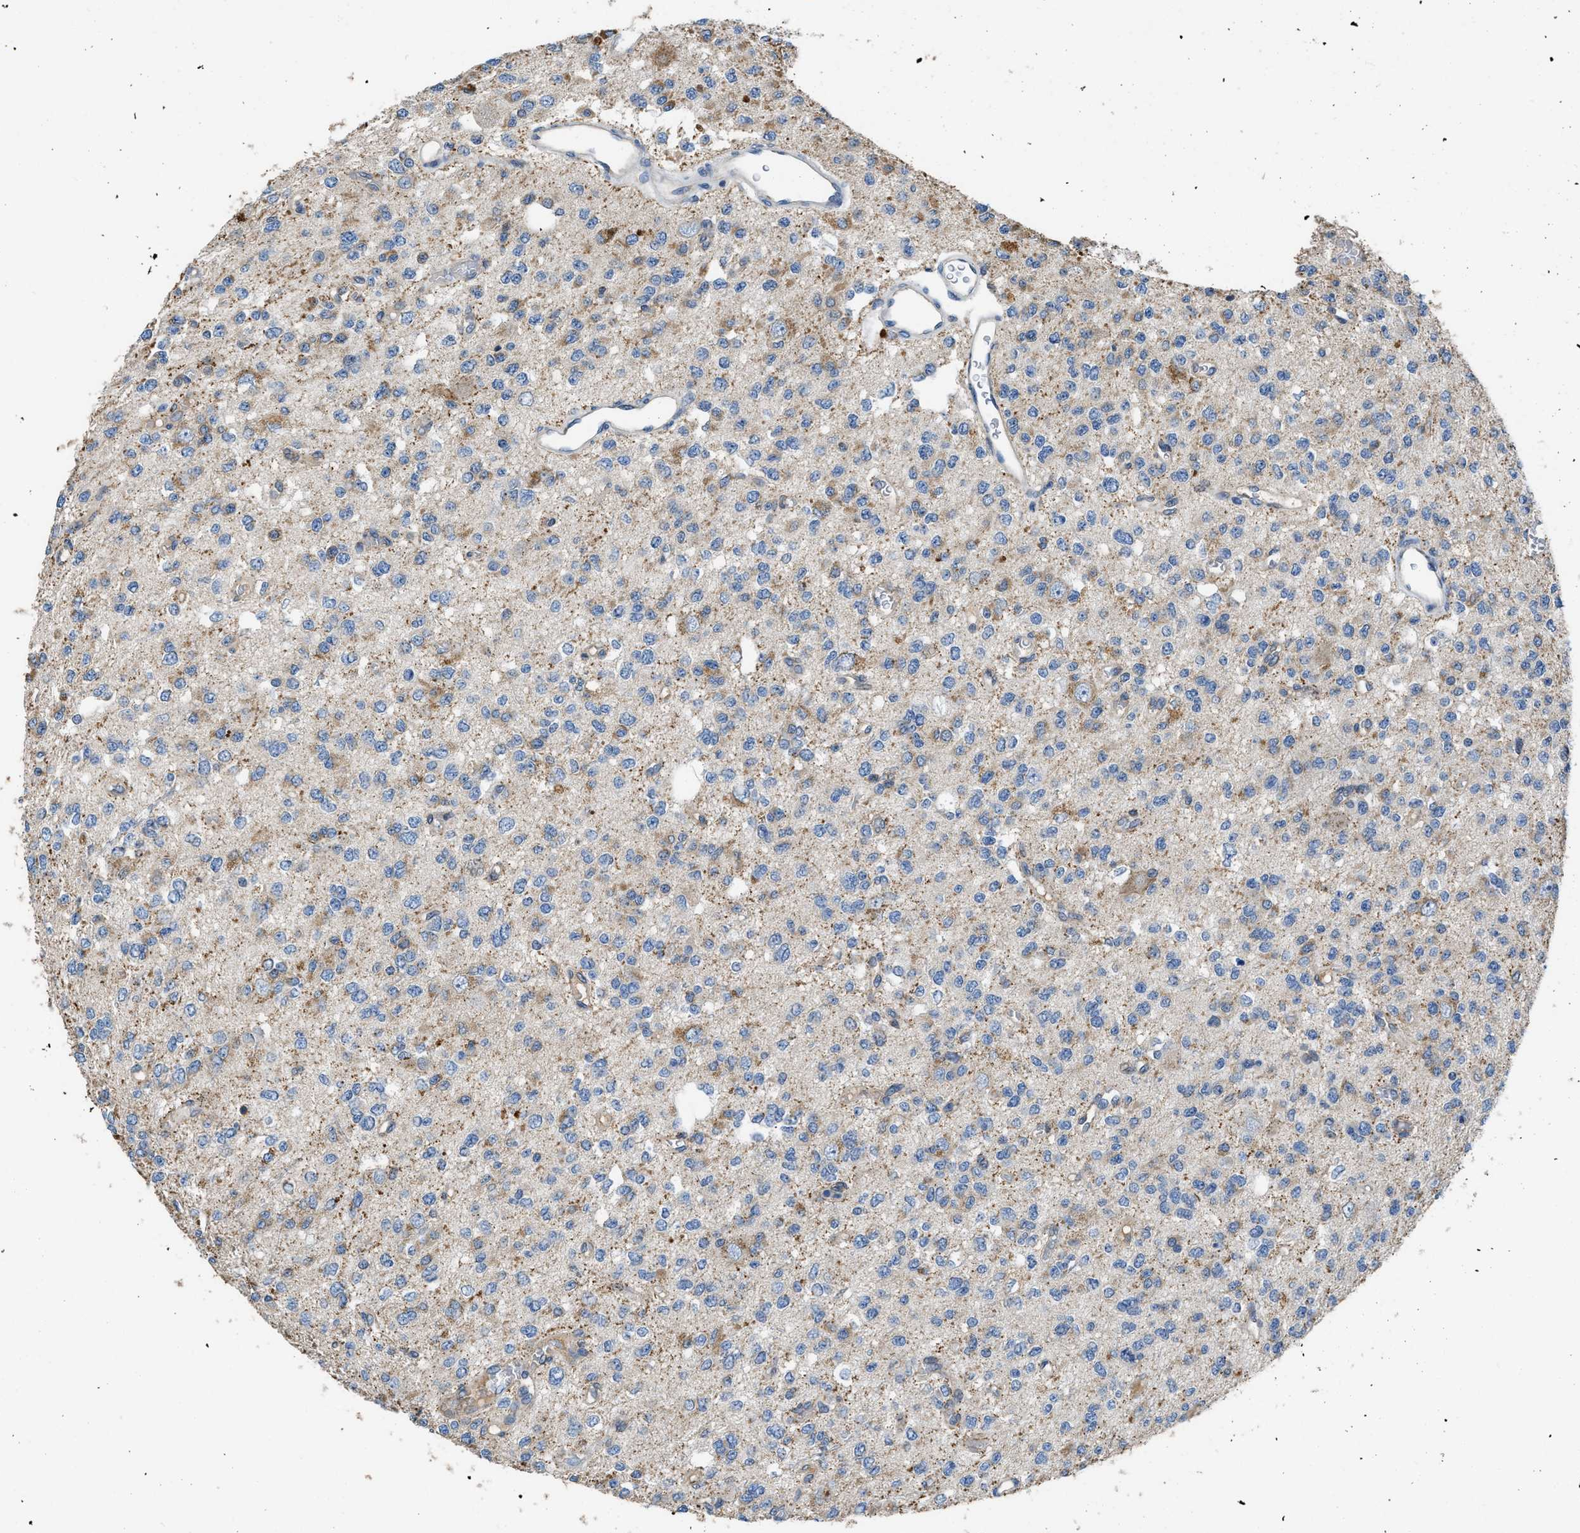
{"staining": {"intensity": "moderate", "quantity": "<25%", "location": "cytoplasmic/membranous"}, "tissue": "glioma", "cell_type": "Tumor cells", "image_type": "cancer", "snomed": [{"axis": "morphology", "description": "Glioma, malignant, Low grade"}, {"axis": "topography", "description": "Brain"}], "caption": "Glioma stained with a protein marker exhibits moderate staining in tumor cells.", "gene": "GGCX", "patient": {"sex": "male", "age": 38}}